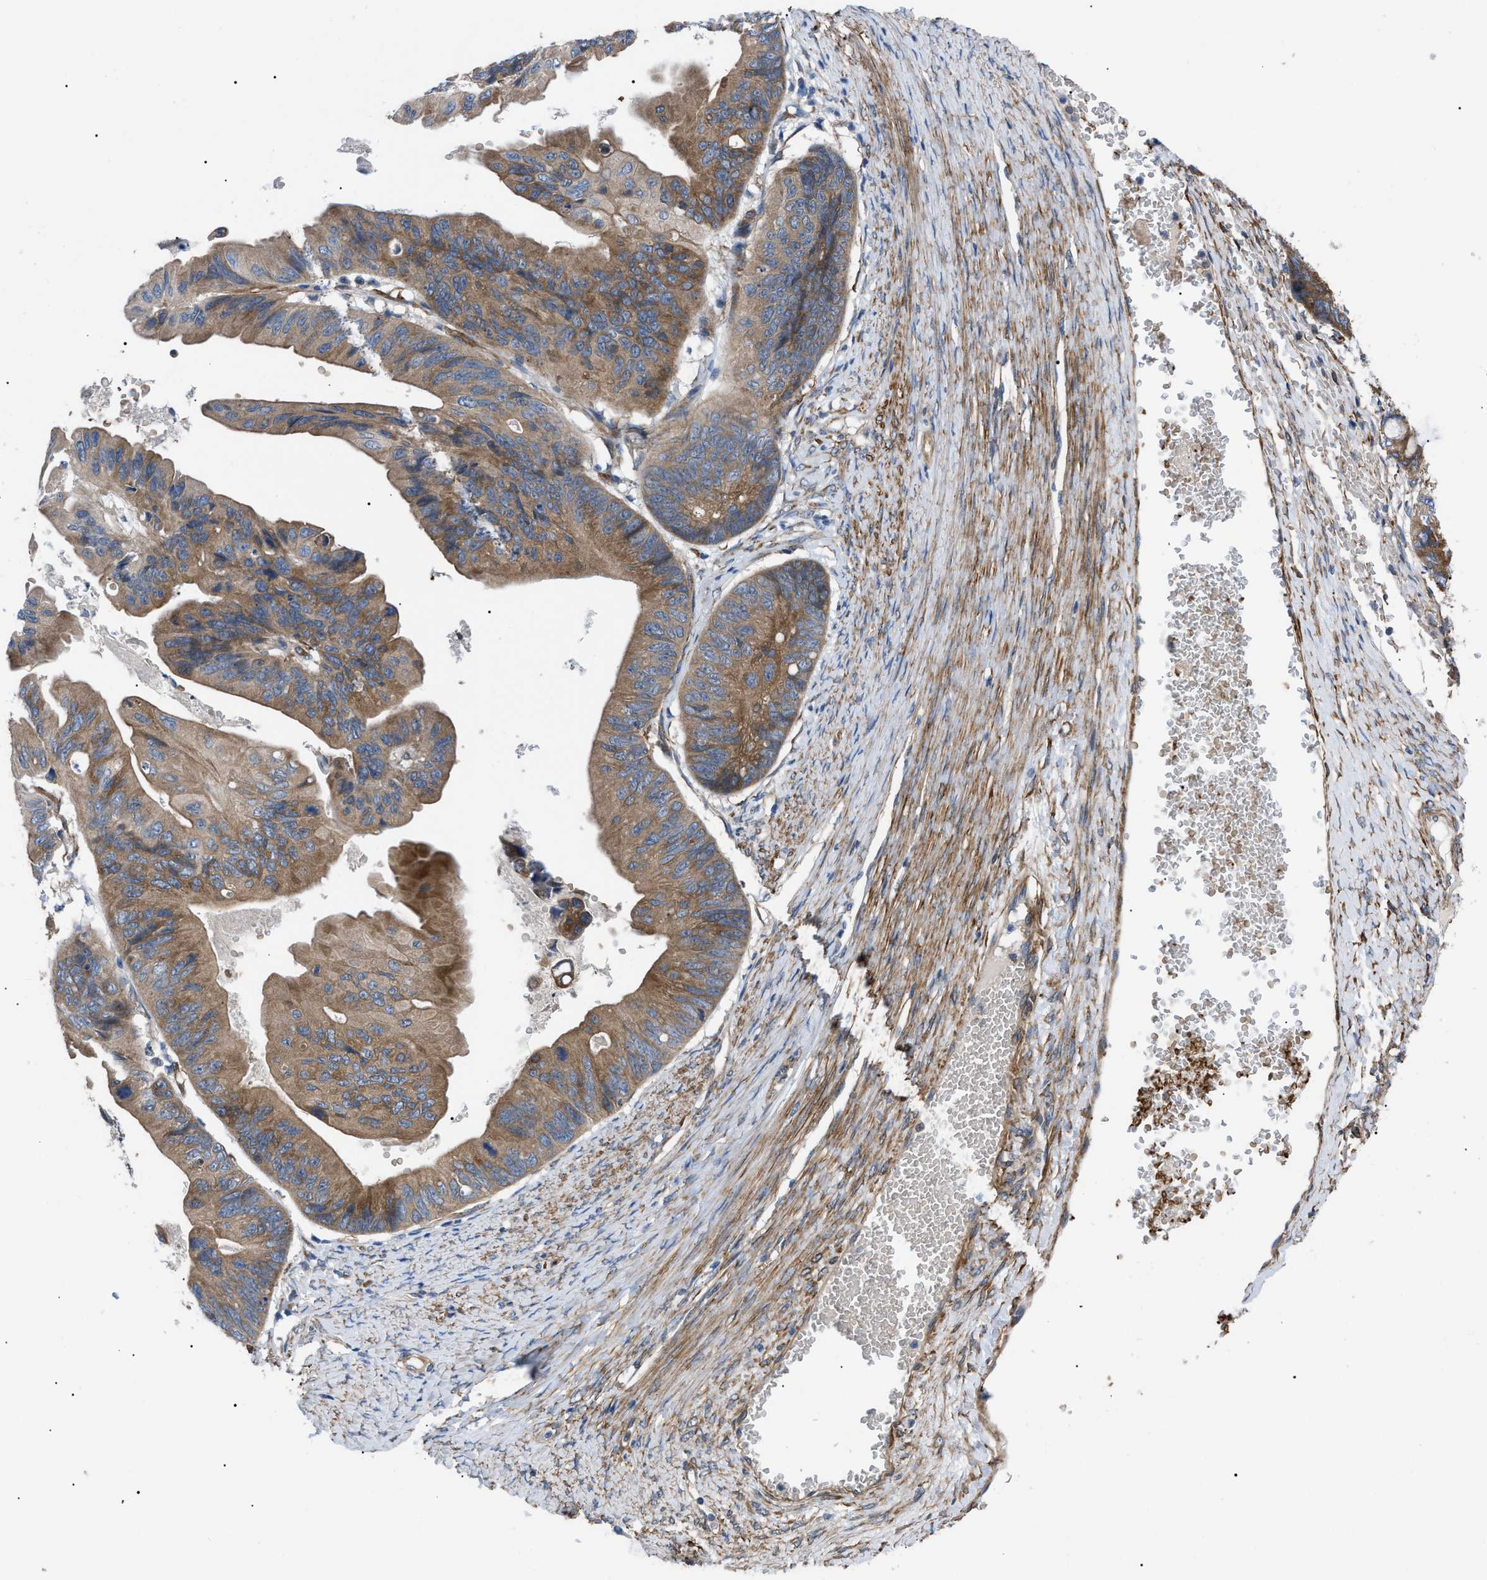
{"staining": {"intensity": "moderate", "quantity": ">75%", "location": "cytoplasmic/membranous"}, "tissue": "ovarian cancer", "cell_type": "Tumor cells", "image_type": "cancer", "snomed": [{"axis": "morphology", "description": "Cystadenocarcinoma, mucinous, NOS"}, {"axis": "topography", "description": "Ovary"}], "caption": "The image demonstrates immunohistochemical staining of mucinous cystadenocarcinoma (ovarian). There is moderate cytoplasmic/membranous positivity is seen in about >75% of tumor cells.", "gene": "MYO10", "patient": {"sex": "female", "age": 61}}